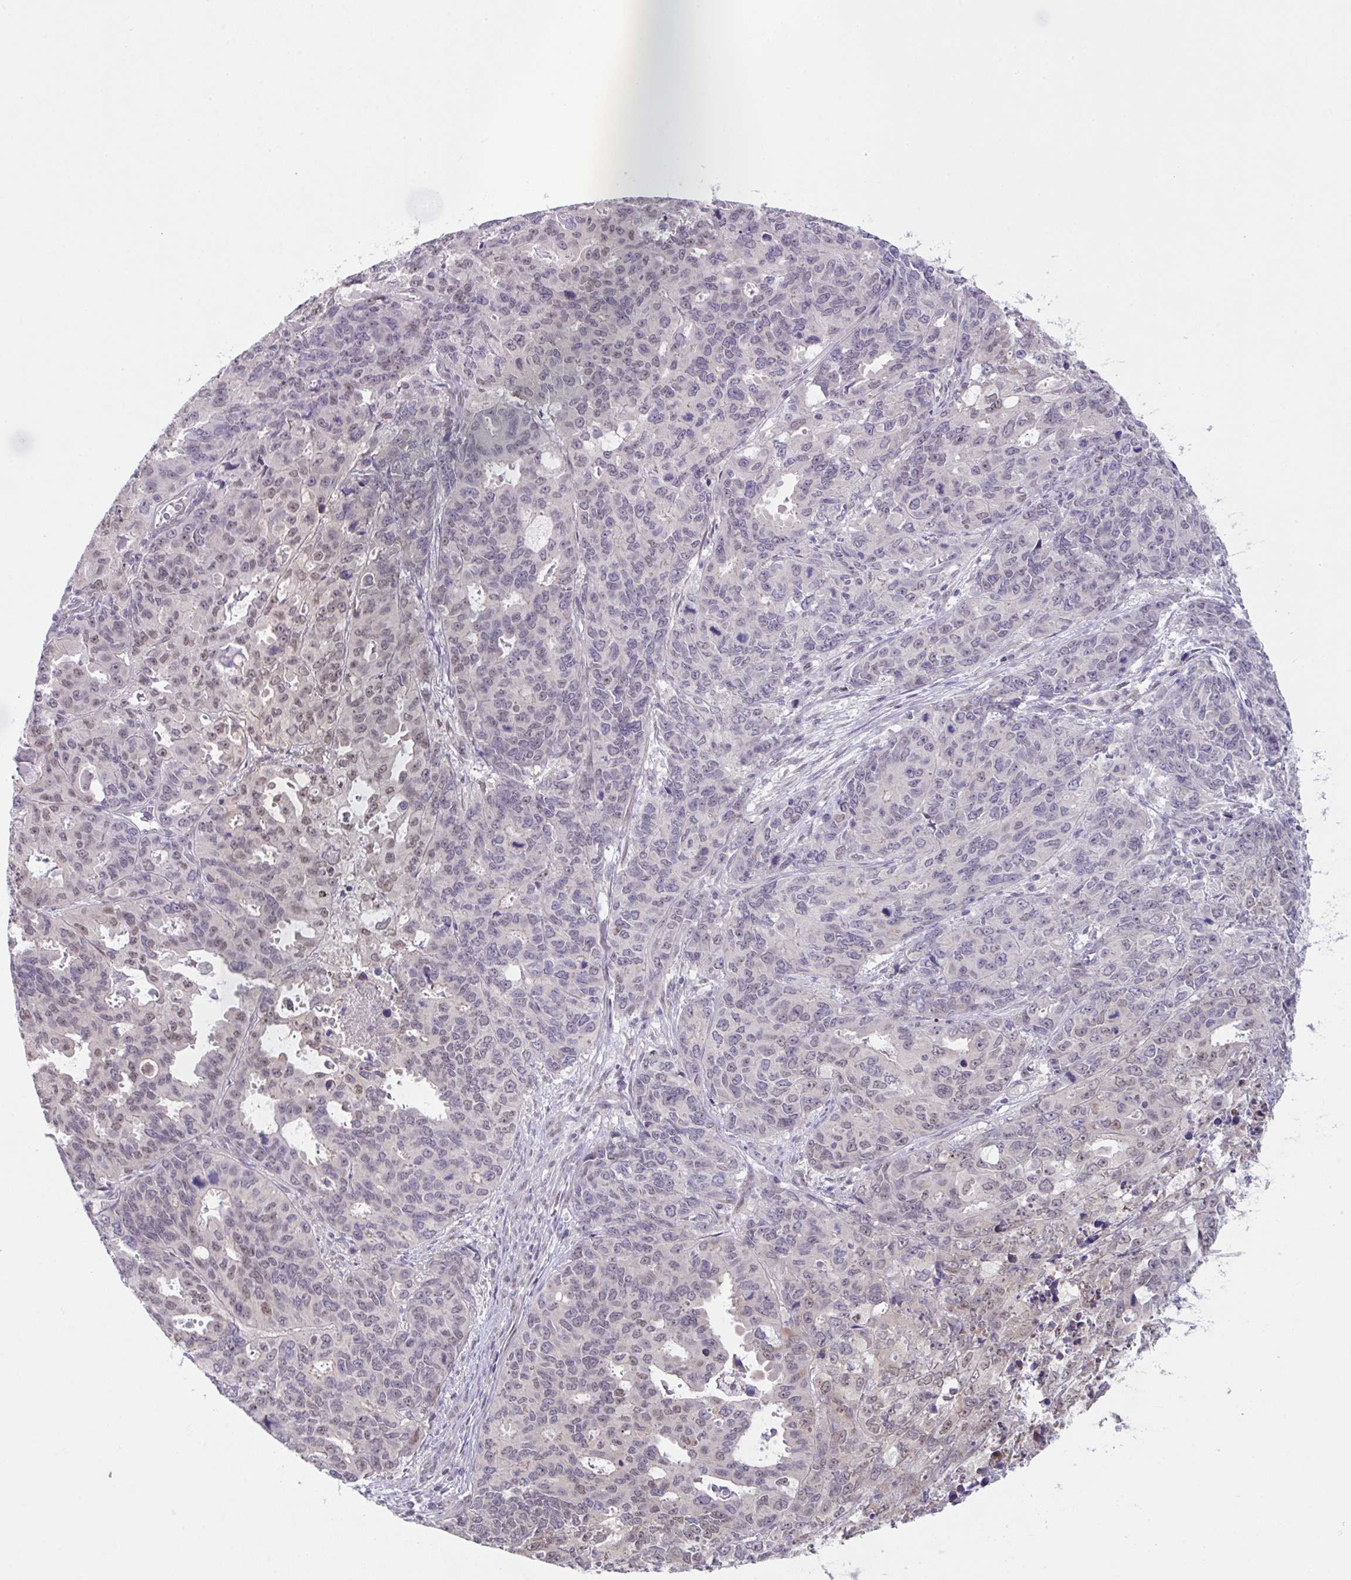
{"staining": {"intensity": "moderate", "quantity": "<25%", "location": "nuclear"}, "tissue": "endometrial cancer", "cell_type": "Tumor cells", "image_type": "cancer", "snomed": [{"axis": "morphology", "description": "Adenocarcinoma, NOS"}, {"axis": "topography", "description": "Uterus"}], "caption": "Tumor cells show low levels of moderate nuclear staining in approximately <25% of cells in adenocarcinoma (endometrial).", "gene": "RBM18", "patient": {"sex": "female", "age": 79}}